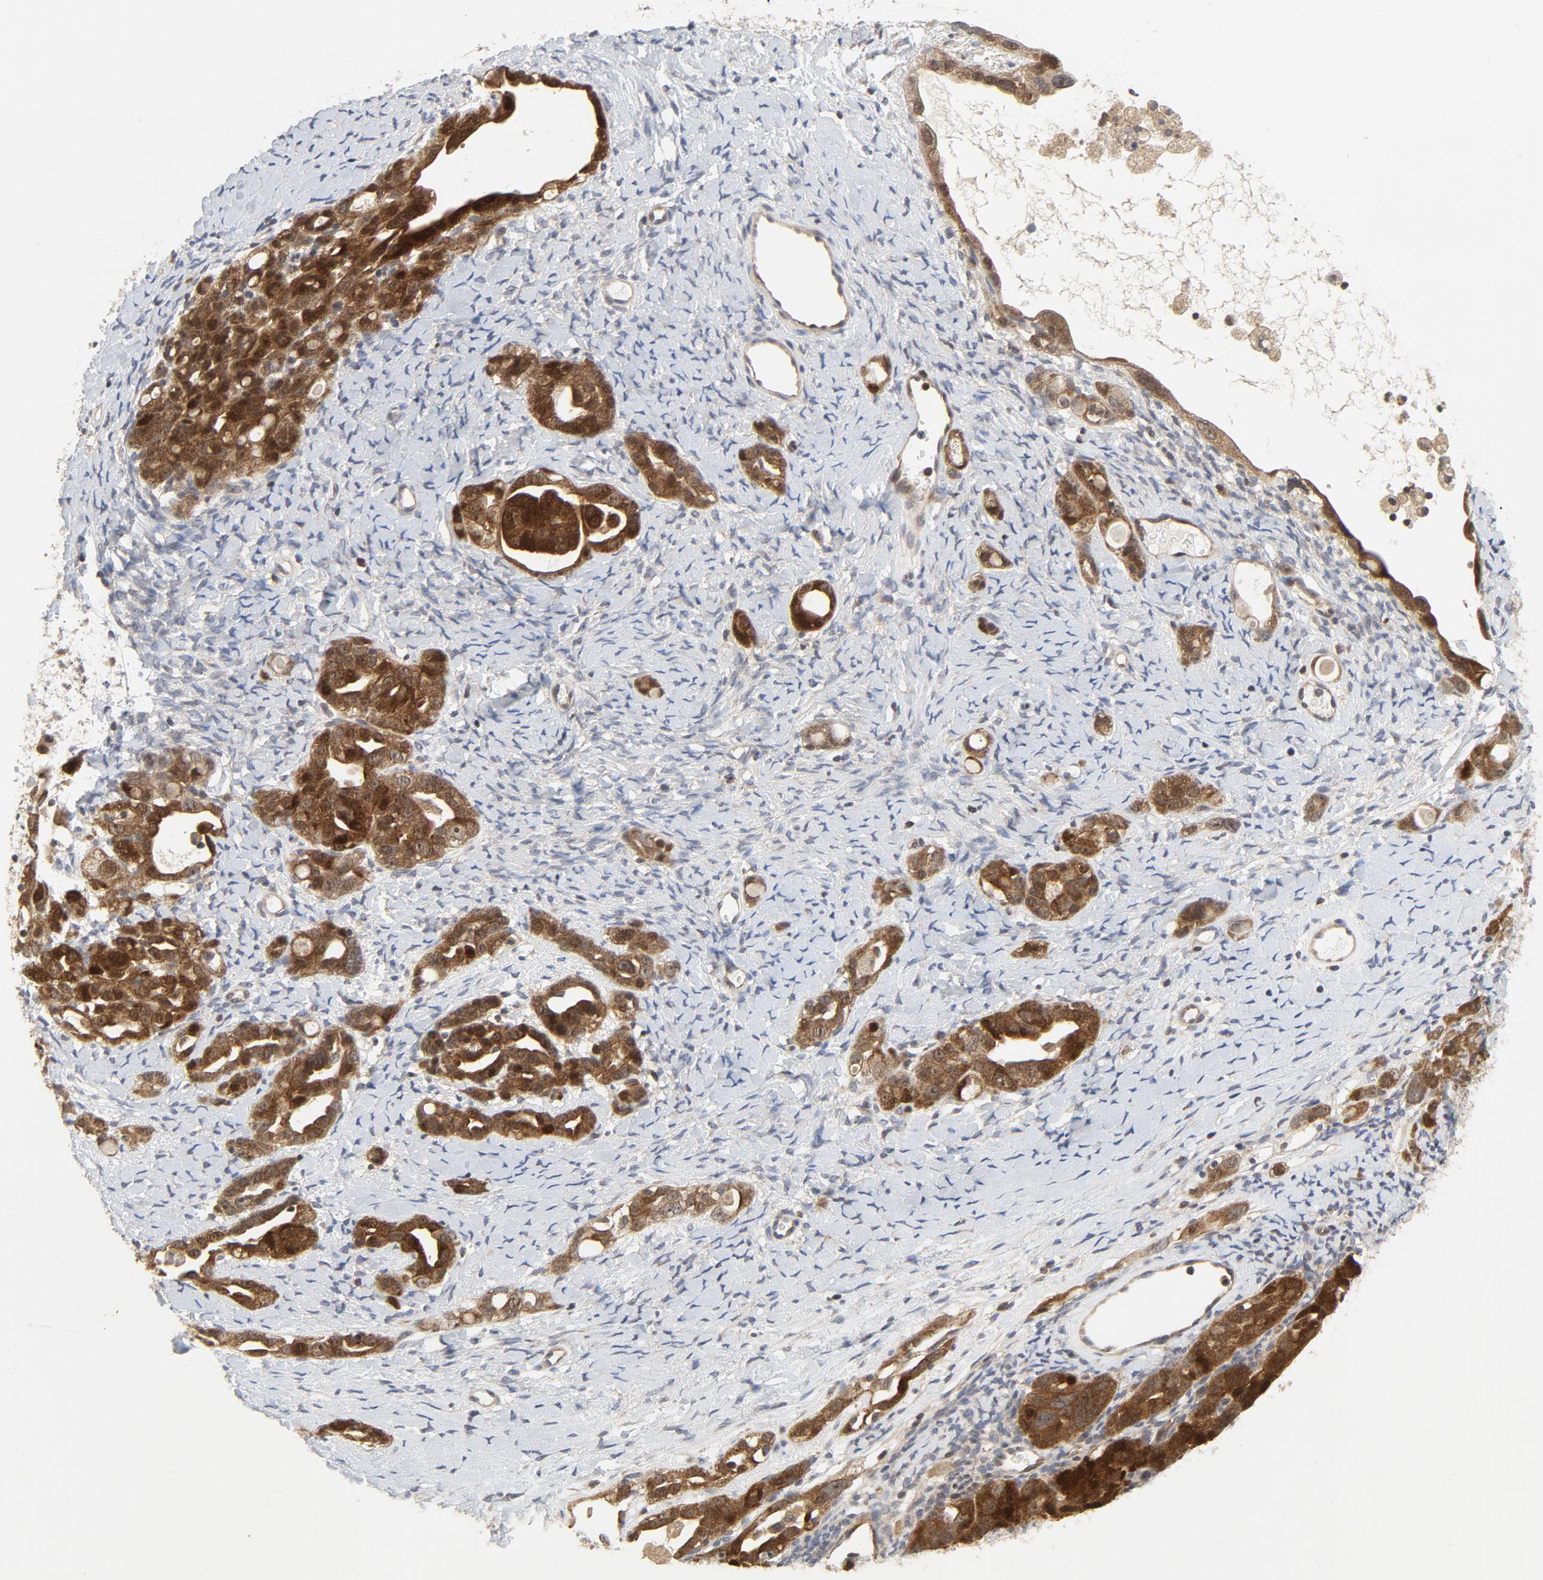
{"staining": {"intensity": "strong", "quantity": ">75%", "location": "cytoplasmic/membranous,nuclear"}, "tissue": "ovarian cancer", "cell_type": "Tumor cells", "image_type": "cancer", "snomed": [{"axis": "morphology", "description": "Cystadenocarcinoma, serous, NOS"}, {"axis": "topography", "description": "Ovary"}], "caption": "Brown immunohistochemical staining in ovarian cancer reveals strong cytoplasmic/membranous and nuclear expression in about >75% of tumor cells.", "gene": "MAP2K7", "patient": {"sex": "female", "age": 66}}